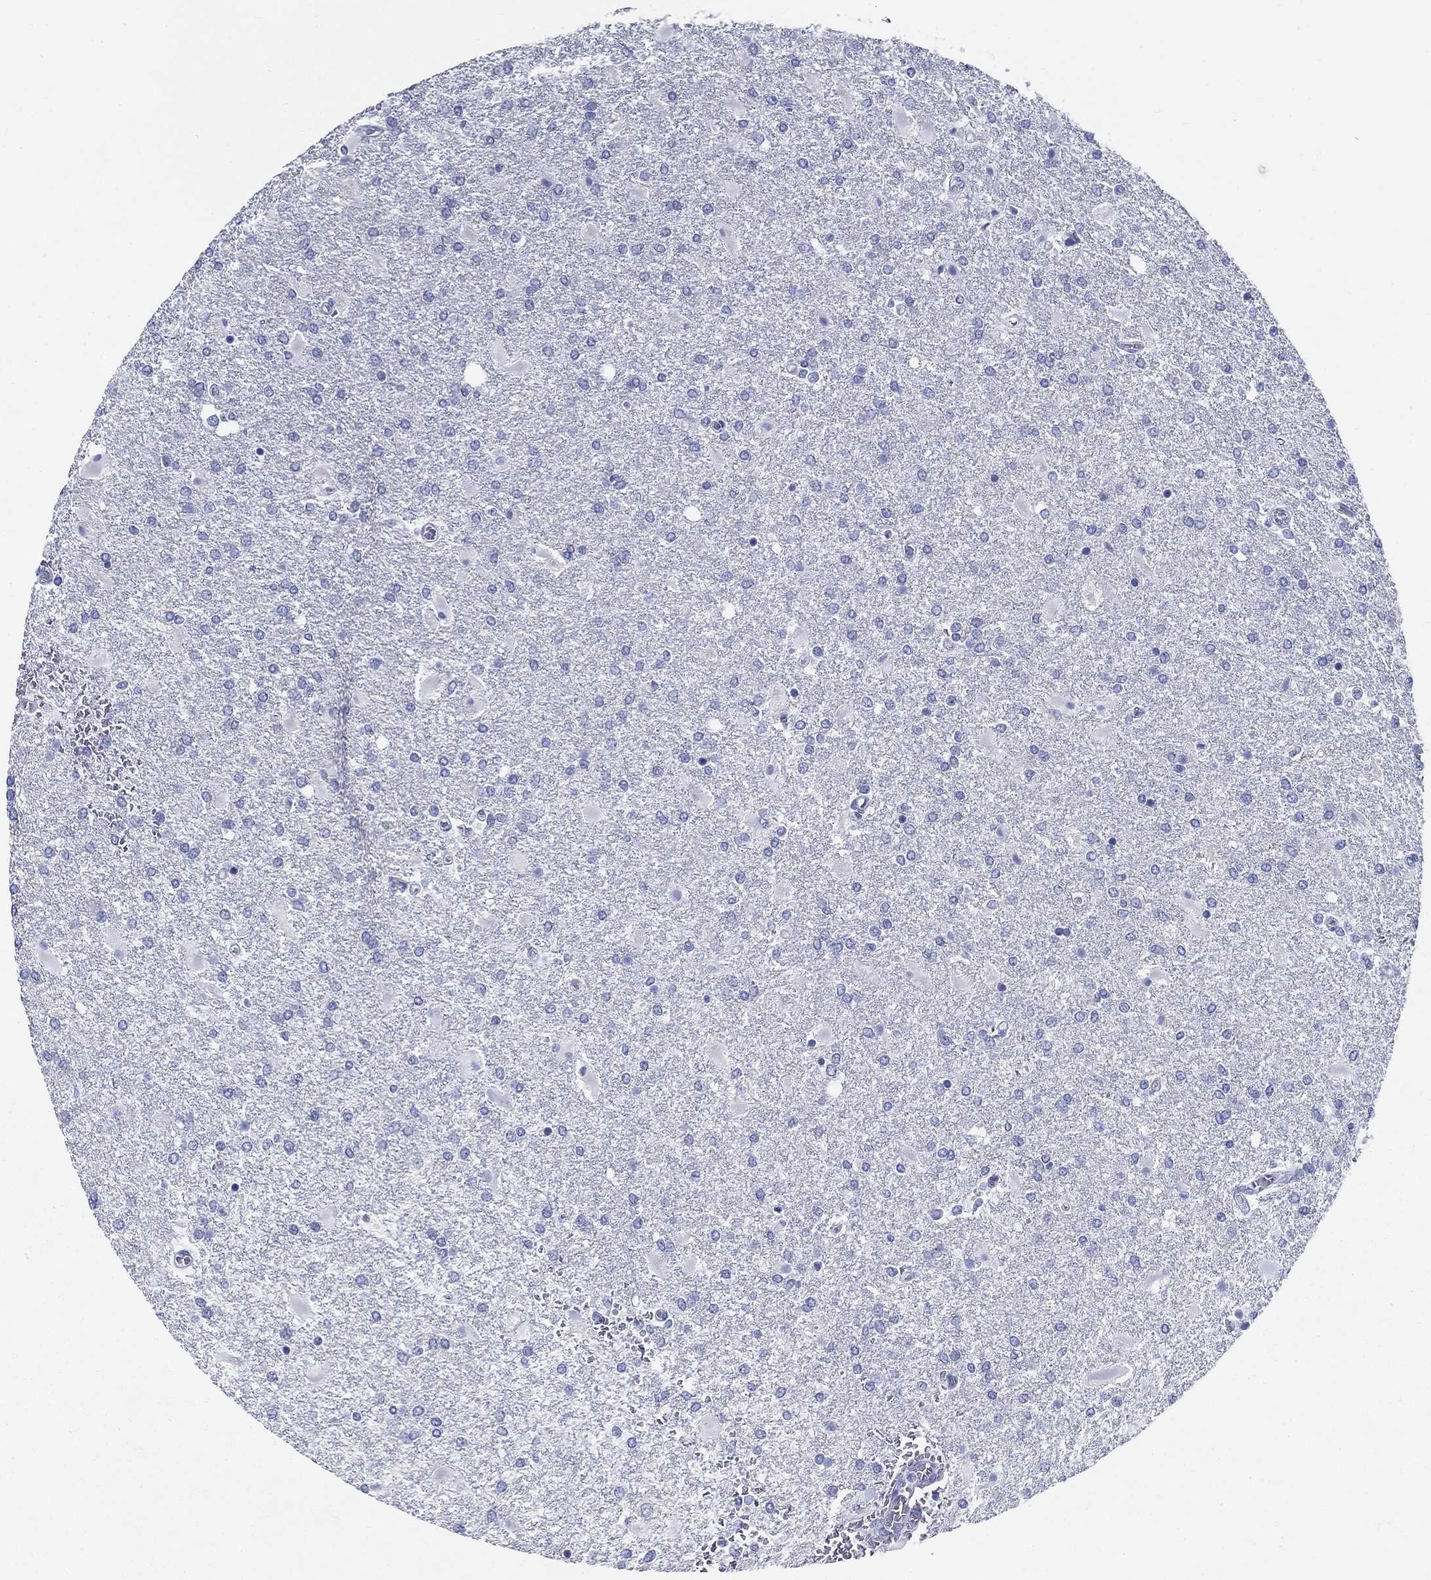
{"staining": {"intensity": "negative", "quantity": "none", "location": "none"}, "tissue": "glioma", "cell_type": "Tumor cells", "image_type": "cancer", "snomed": [{"axis": "morphology", "description": "Glioma, malignant, High grade"}, {"axis": "topography", "description": "Cerebral cortex"}], "caption": "Protein analysis of malignant high-grade glioma exhibits no significant positivity in tumor cells. The staining is performed using DAB (3,3'-diaminobenzidine) brown chromogen with nuclei counter-stained in using hematoxylin.", "gene": "UPB1", "patient": {"sex": "male", "age": 79}}